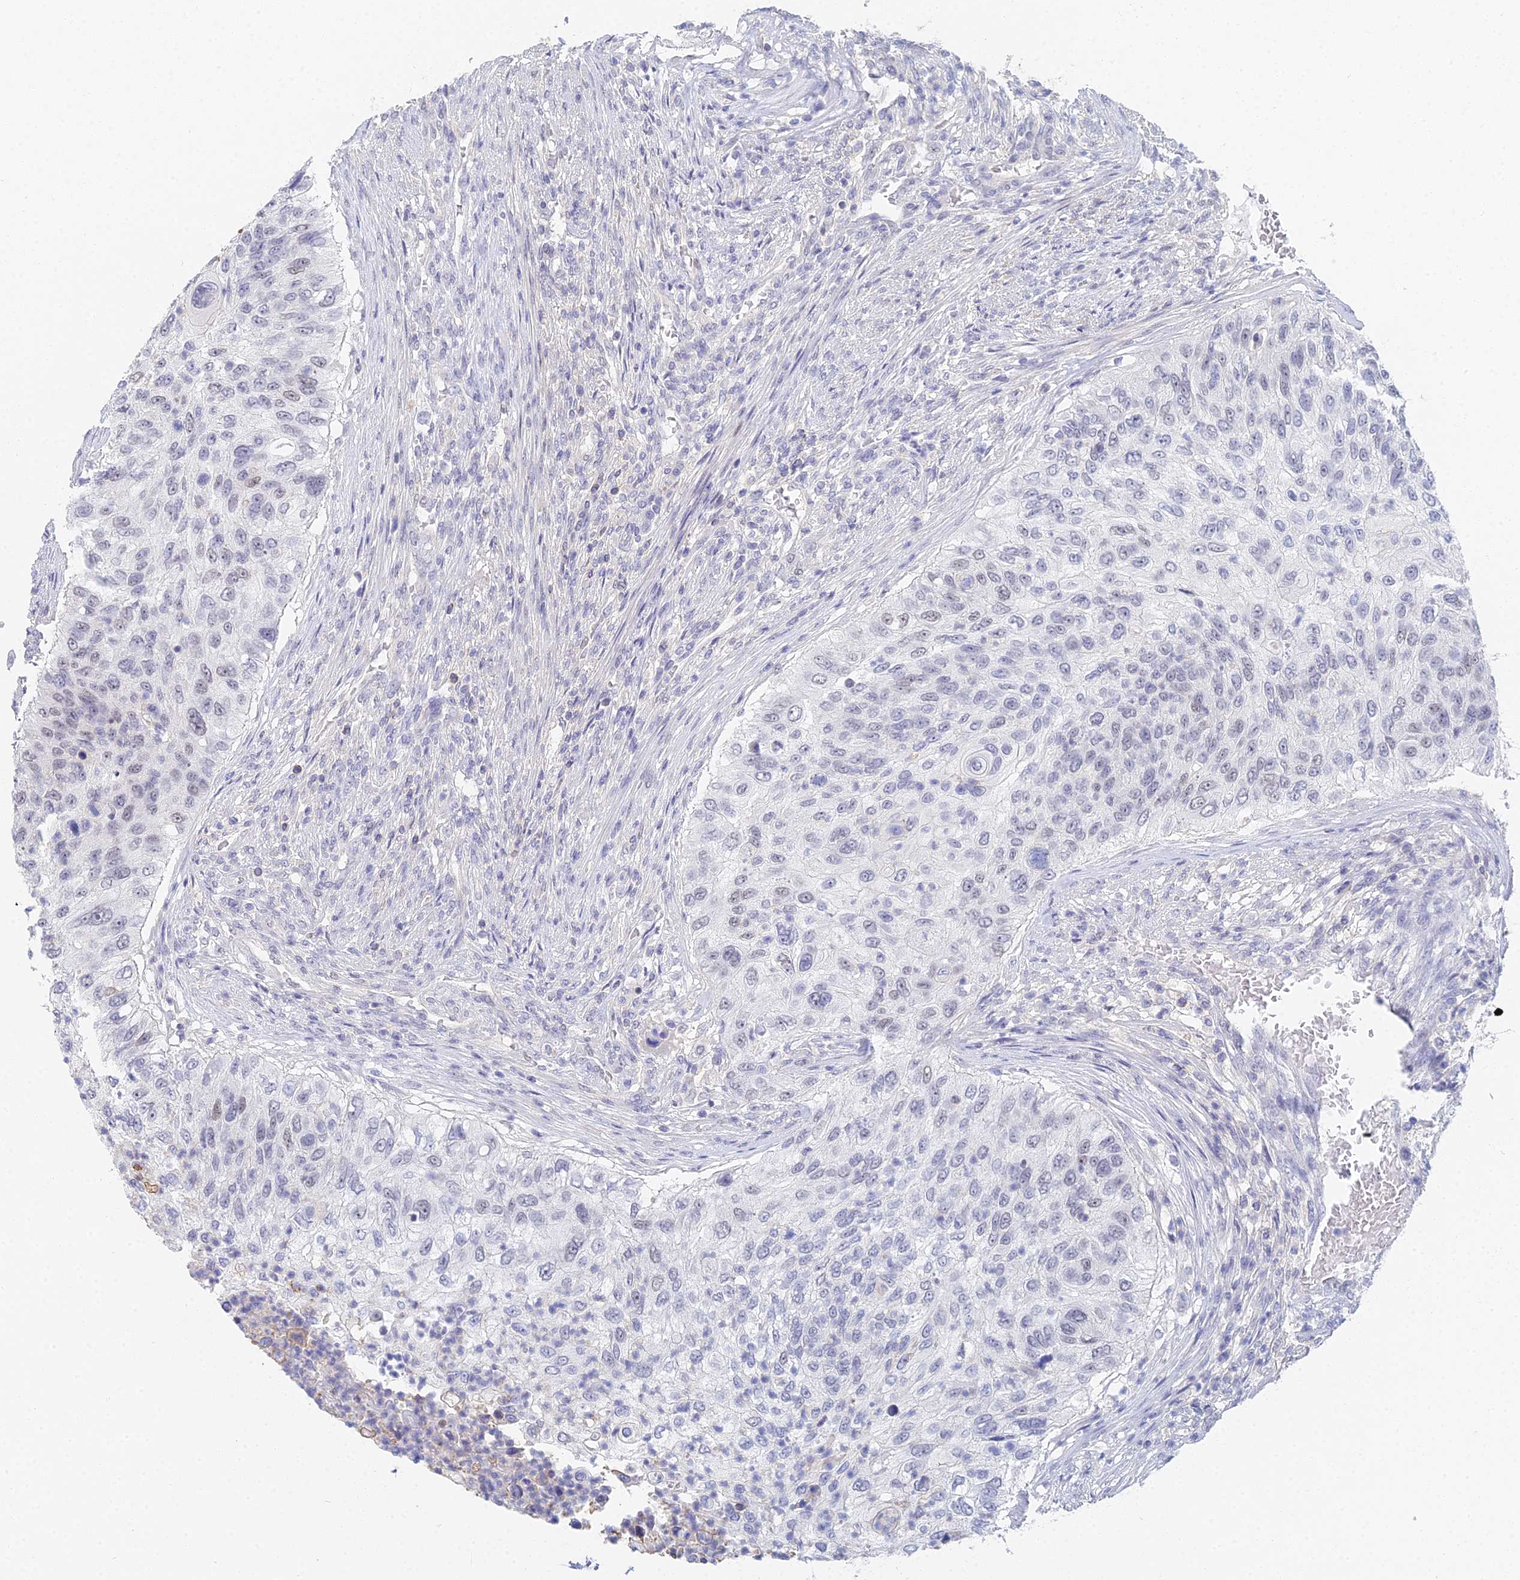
{"staining": {"intensity": "negative", "quantity": "none", "location": "none"}, "tissue": "urothelial cancer", "cell_type": "Tumor cells", "image_type": "cancer", "snomed": [{"axis": "morphology", "description": "Urothelial carcinoma, High grade"}, {"axis": "topography", "description": "Urinary bladder"}], "caption": "Tumor cells show no significant expression in urothelial cancer.", "gene": "MCM2", "patient": {"sex": "female", "age": 60}}